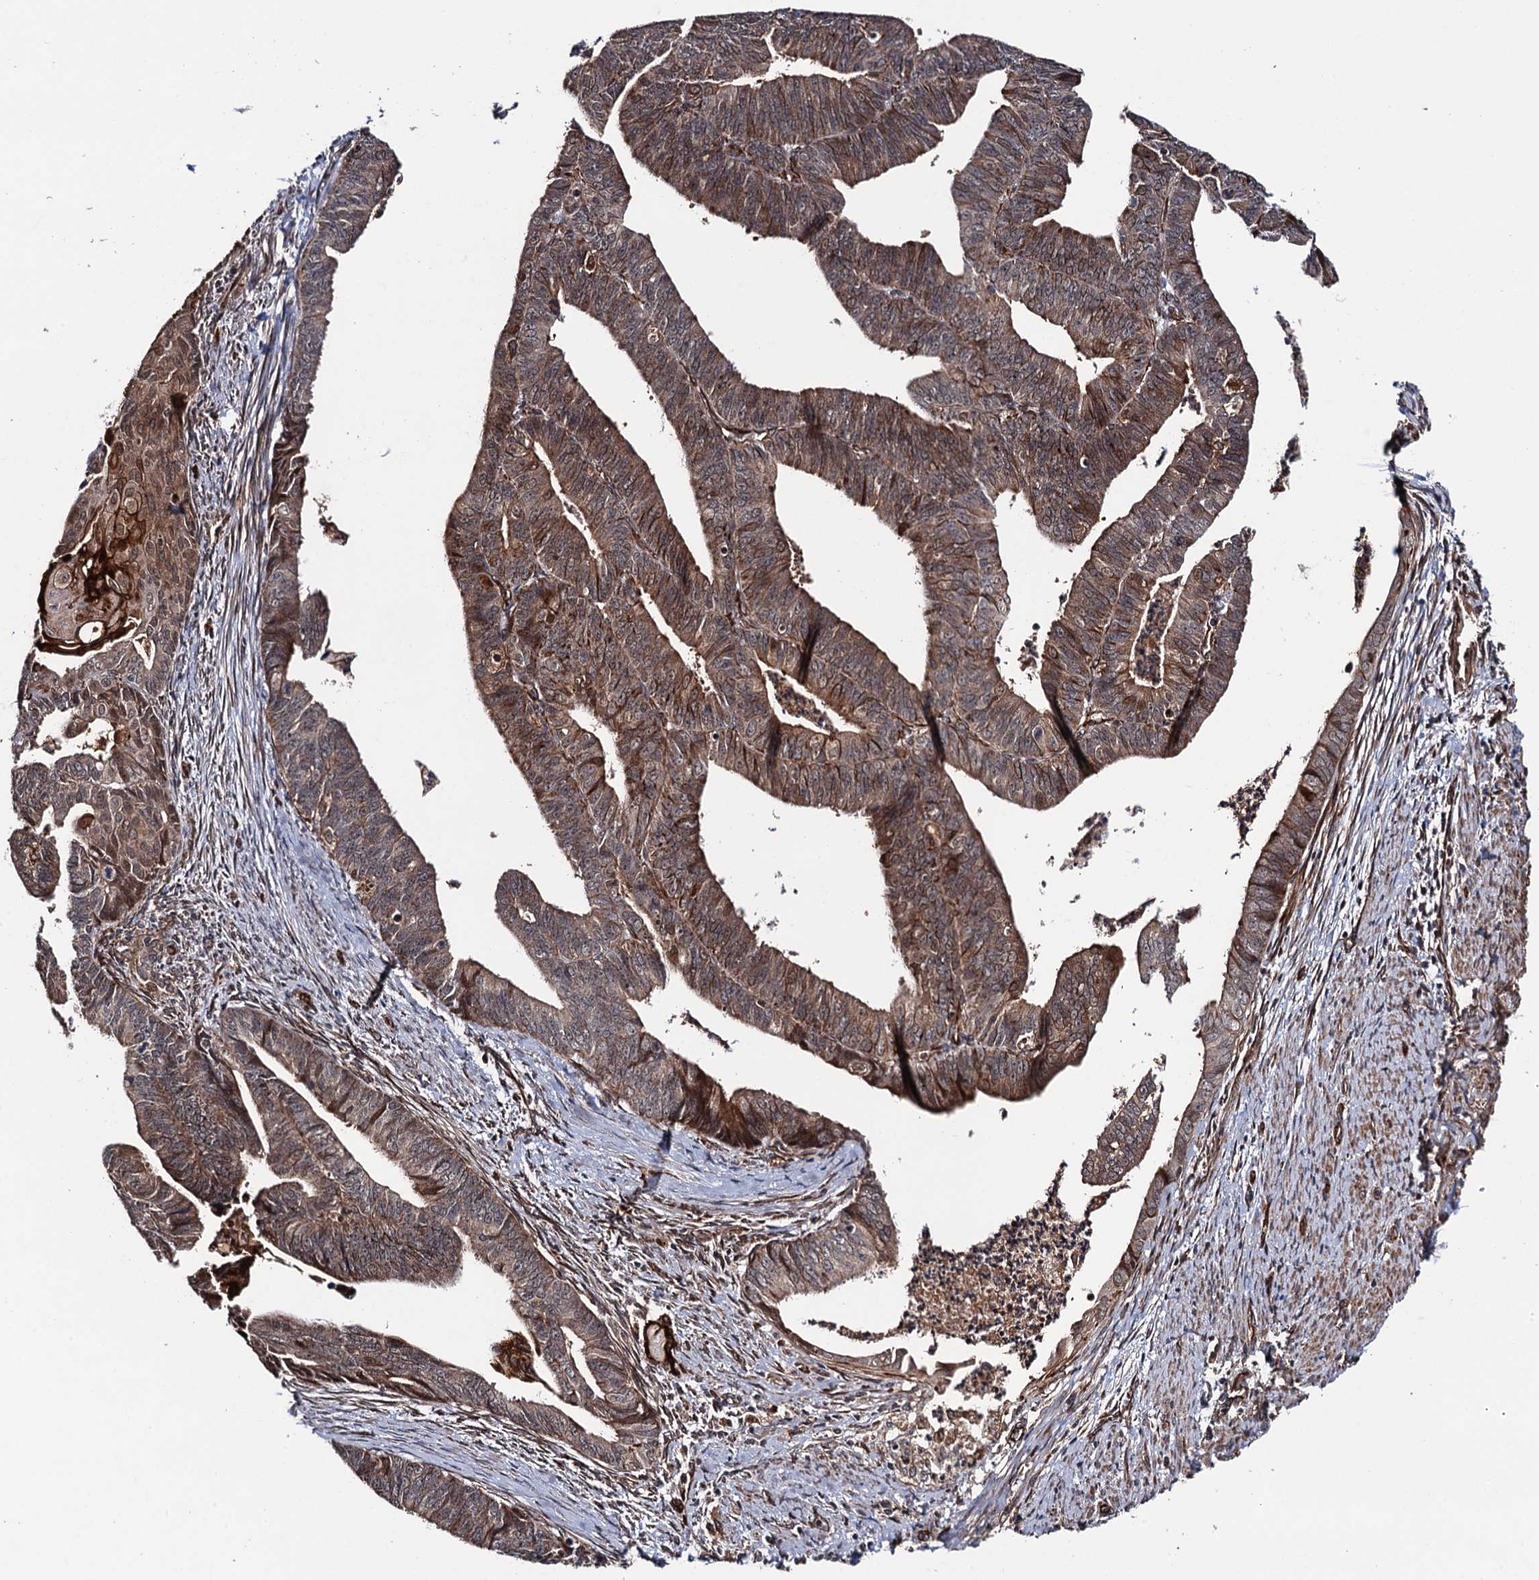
{"staining": {"intensity": "moderate", "quantity": "25%-75%", "location": "cytoplasmic/membranous"}, "tissue": "endometrial cancer", "cell_type": "Tumor cells", "image_type": "cancer", "snomed": [{"axis": "morphology", "description": "Adenocarcinoma, NOS"}, {"axis": "topography", "description": "Endometrium"}], "caption": "Tumor cells display moderate cytoplasmic/membranous expression in approximately 25%-75% of cells in endometrial cancer (adenocarcinoma).", "gene": "FSIP1", "patient": {"sex": "female", "age": 73}}